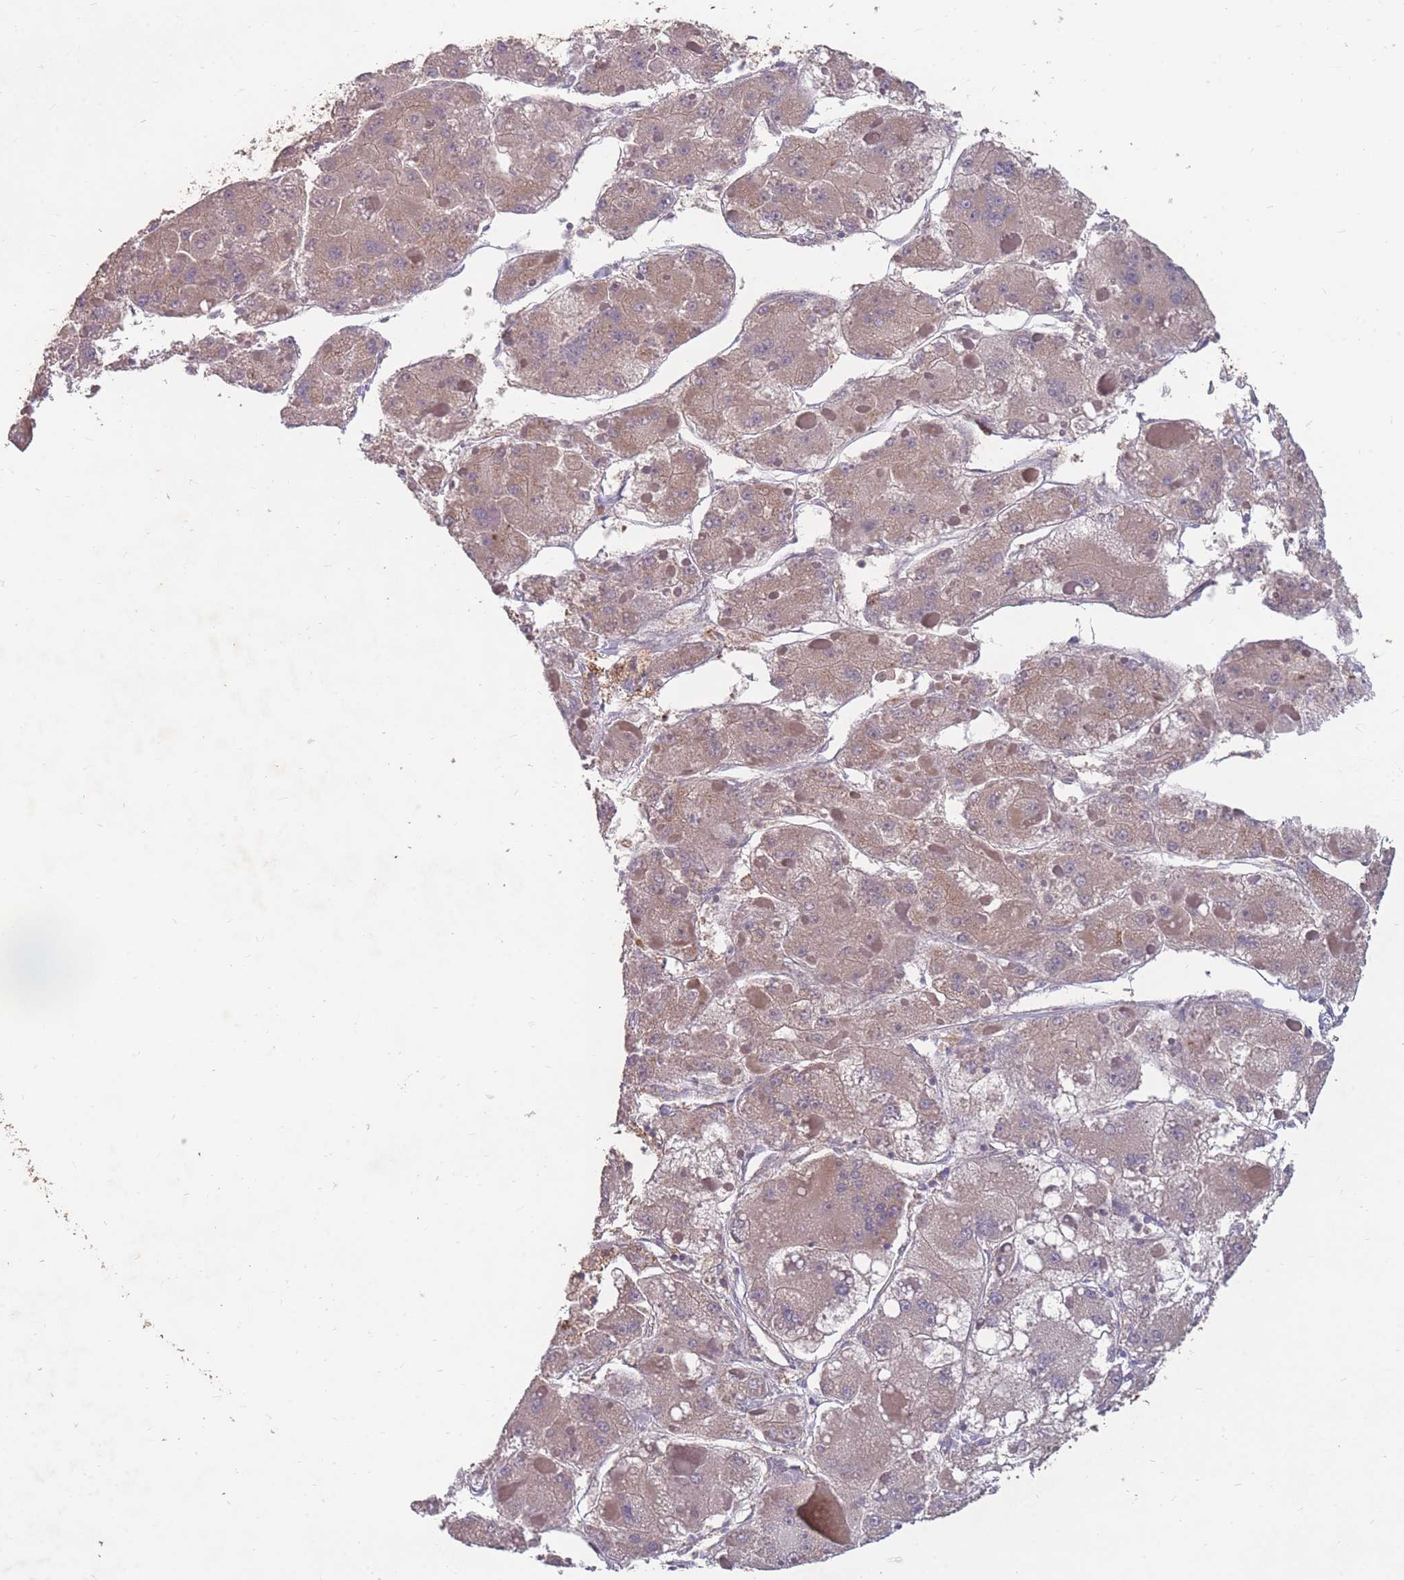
{"staining": {"intensity": "moderate", "quantity": ">75%", "location": "cytoplasmic/membranous"}, "tissue": "liver cancer", "cell_type": "Tumor cells", "image_type": "cancer", "snomed": [{"axis": "morphology", "description": "Carcinoma, Hepatocellular, NOS"}, {"axis": "topography", "description": "Liver"}], "caption": "DAB immunohistochemical staining of human hepatocellular carcinoma (liver) exhibits moderate cytoplasmic/membranous protein staining in approximately >75% of tumor cells. Immunohistochemistry (ihc) stains the protein in brown and the nuclei are stained blue.", "gene": "CD33", "patient": {"sex": "female", "age": 73}}